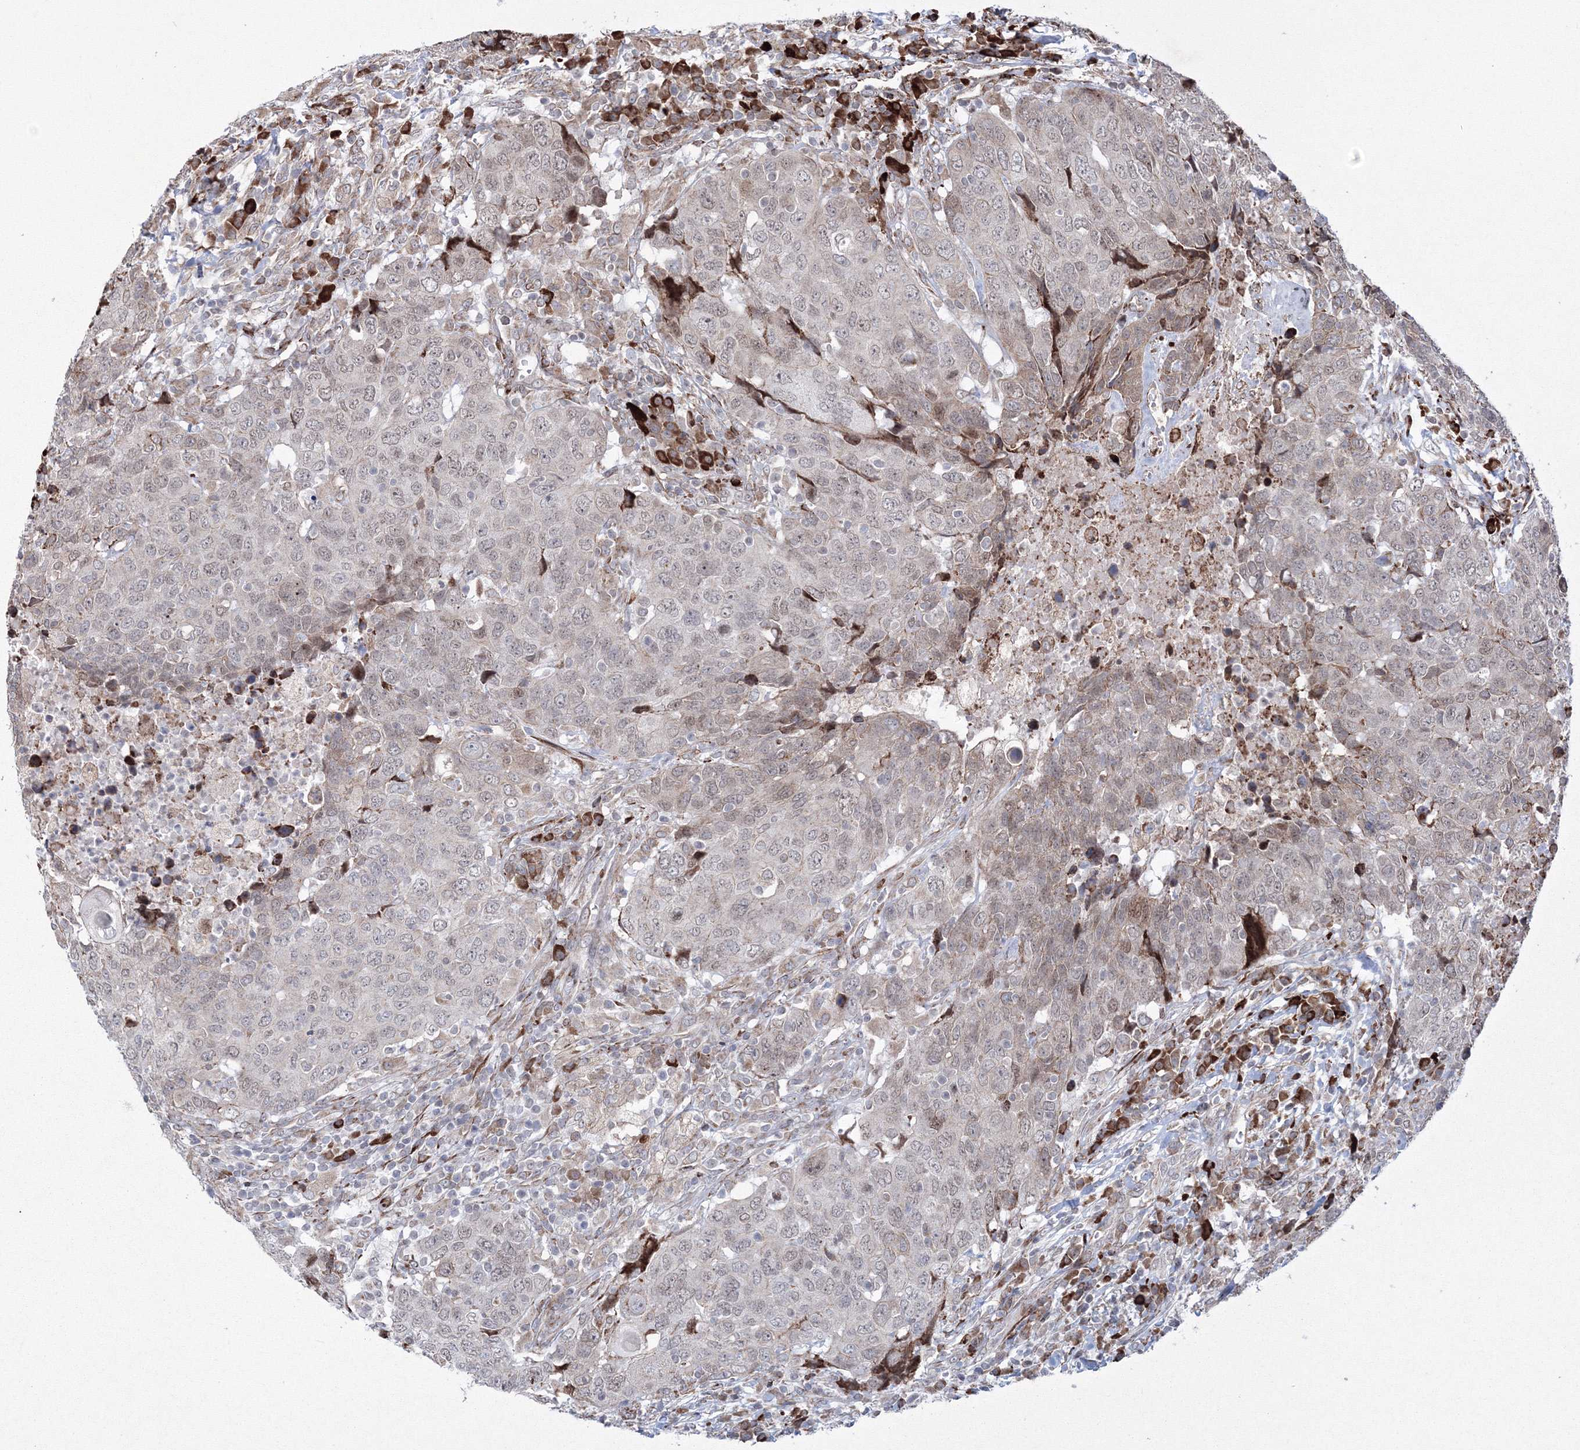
{"staining": {"intensity": "weak", "quantity": "<25%", "location": "cytoplasmic/membranous"}, "tissue": "head and neck cancer", "cell_type": "Tumor cells", "image_type": "cancer", "snomed": [{"axis": "morphology", "description": "Squamous cell carcinoma, NOS"}, {"axis": "topography", "description": "Head-Neck"}], "caption": "Immunohistochemical staining of head and neck cancer (squamous cell carcinoma) demonstrates no significant expression in tumor cells.", "gene": "EFCAB12", "patient": {"sex": "male", "age": 66}}